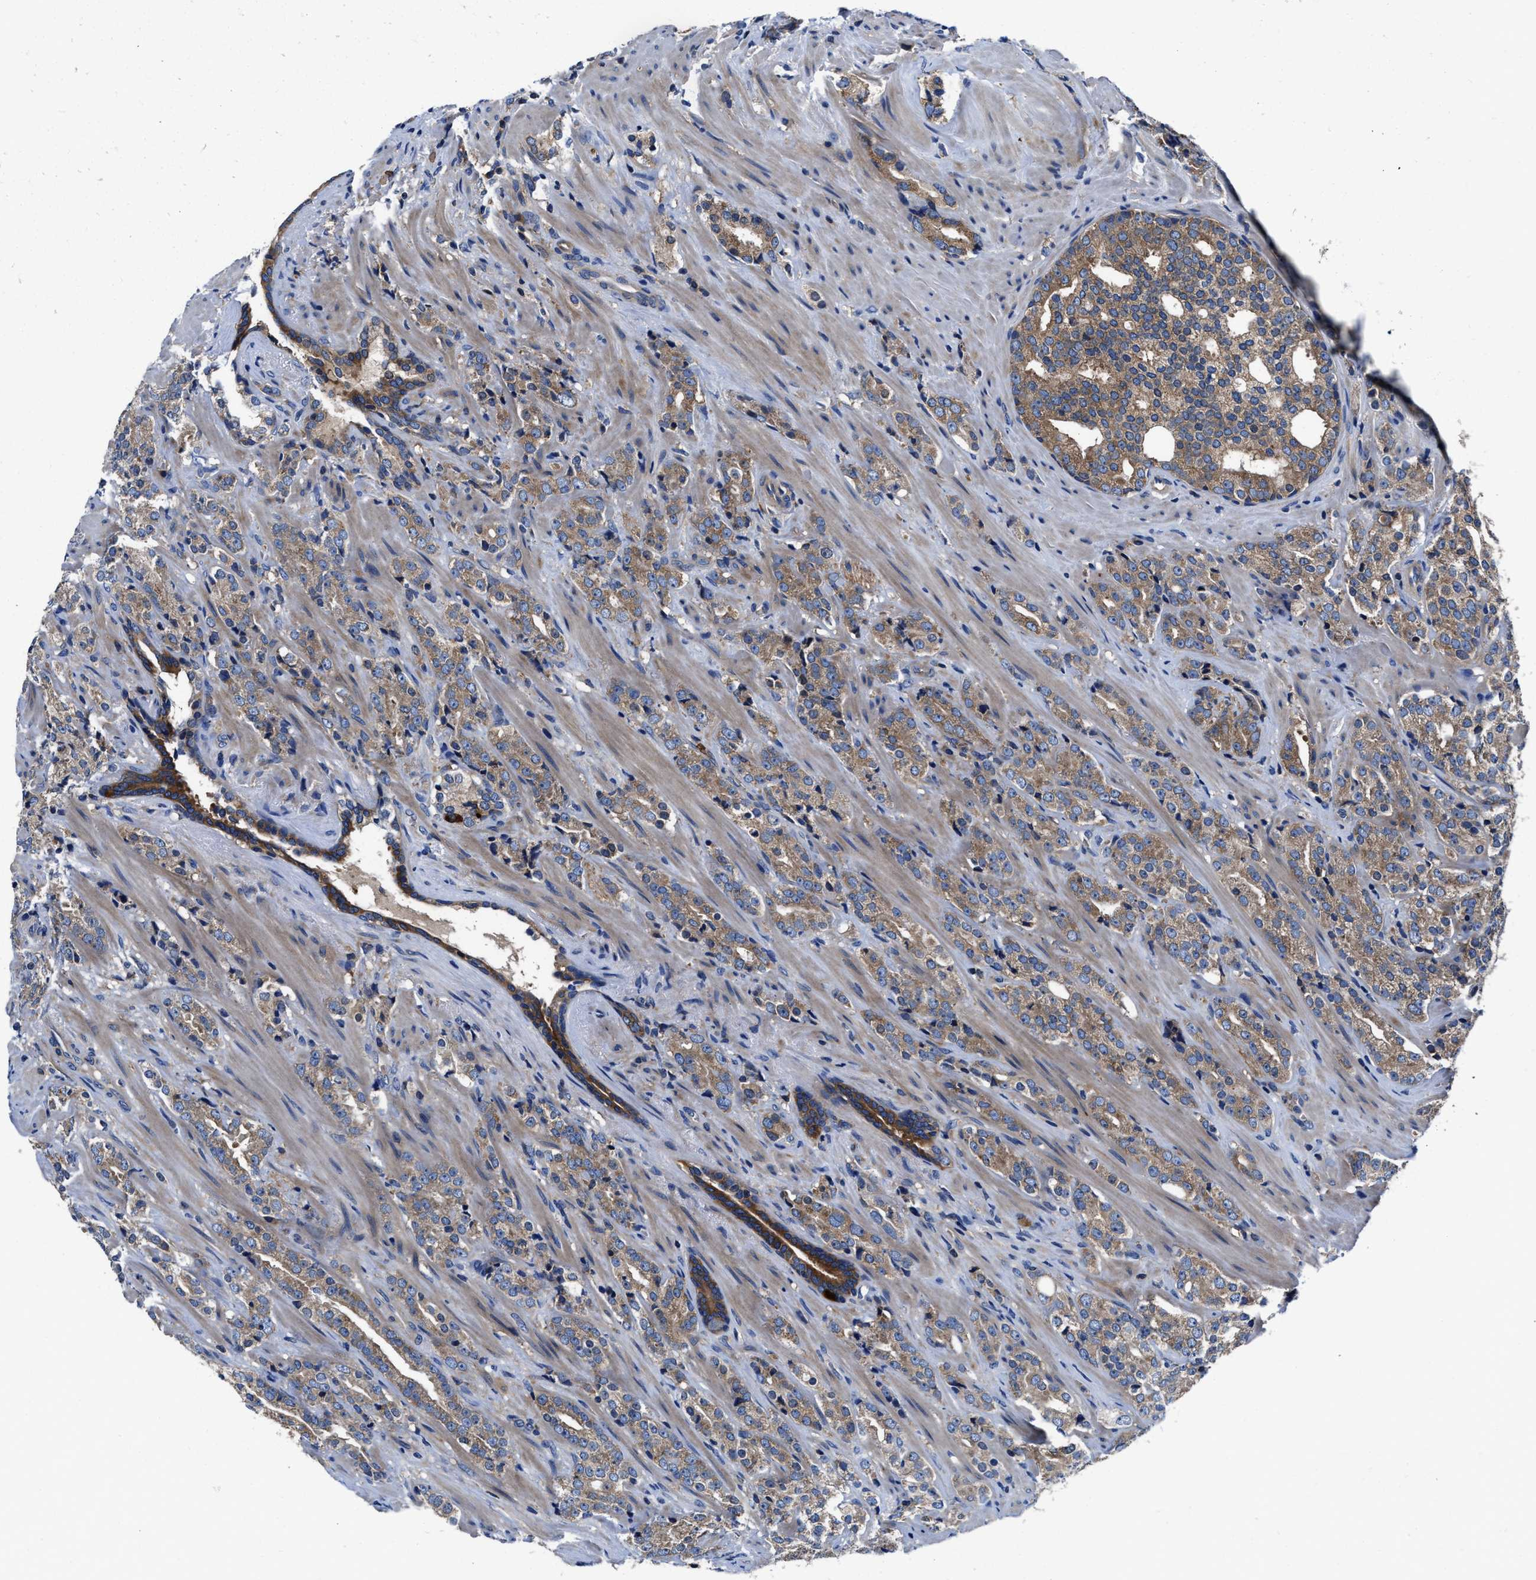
{"staining": {"intensity": "strong", "quantity": ">75%", "location": "cytoplasmic/membranous"}, "tissue": "prostate cancer", "cell_type": "Tumor cells", "image_type": "cancer", "snomed": [{"axis": "morphology", "description": "Adenocarcinoma, High grade"}, {"axis": "topography", "description": "Prostate"}], "caption": "Prostate adenocarcinoma (high-grade) stained with a protein marker demonstrates strong staining in tumor cells.", "gene": "PHLPP1", "patient": {"sex": "male", "age": 71}}